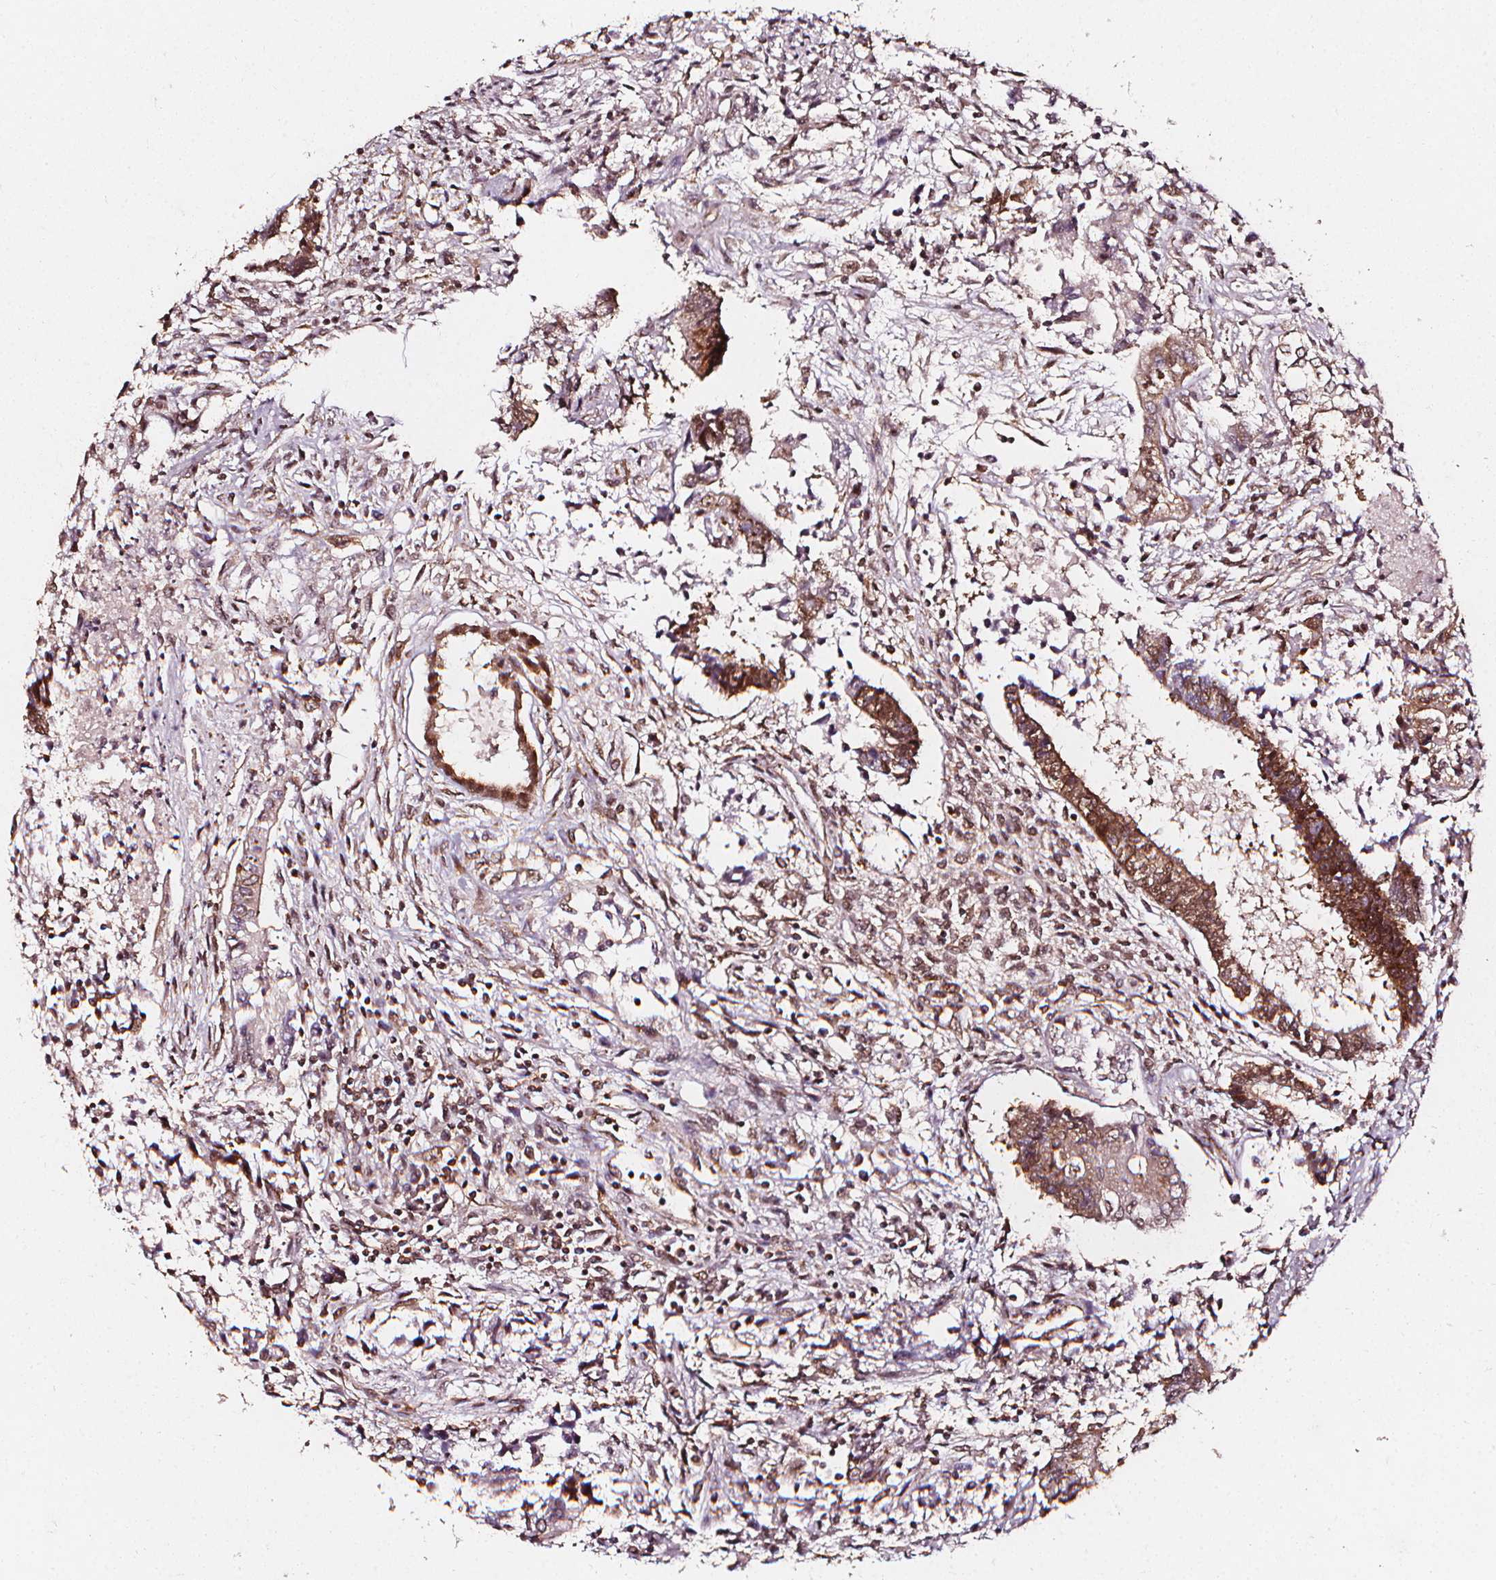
{"staining": {"intensity": "strong", "quantity": ">75%", "location": "cytoplasmic/membranous,nuclear"}, "tissue": "testis cancer", "cell_type": "Tumor cells", "image_type": "cancer", "snomed": [{"axis": "morphology", "description": "Carcinoma, Embryonal, NOS"}, {"axis": "topography", "description": "Testis"}], "caption": "IHC (DAB) staining of testis cancer (embryonal carcinoma) shows strong cytoplasmic/membranous and nuclear protein positivity in approximately >75% of tumor cells.", "gene": "SMN1", "patient": {"sex": "male", "age": 37}}